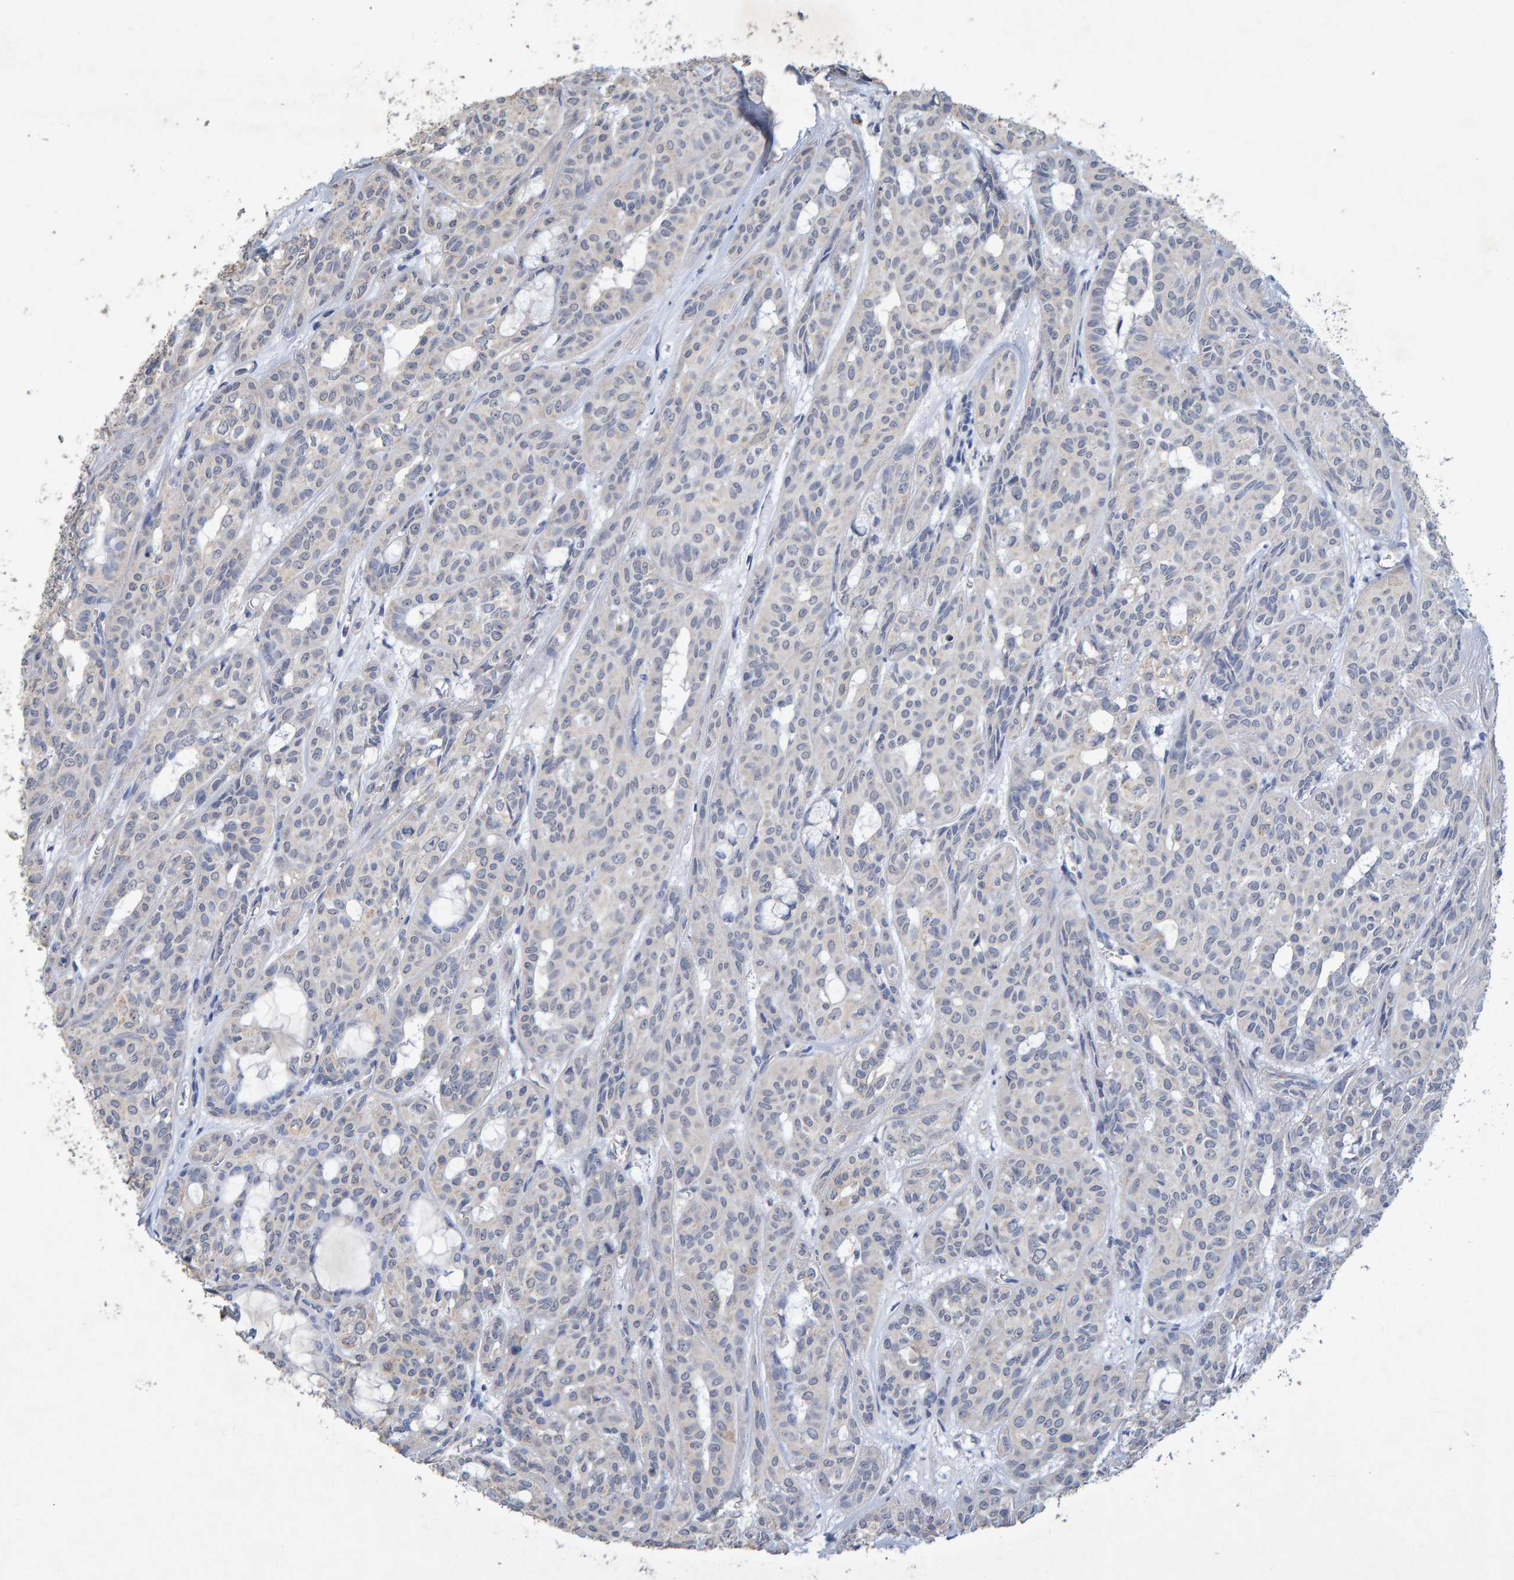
{"staining": {"intensity": "negative", "quantity": "none", "location": "none"}, "tissue": "head and neck cancer", "cell_type": "Tumor cells", "image_type": "cancer", "snomed": [{"axis": "morphology", "description": "Adenocarcinoma, NOS"}, {"axis": "topography", "description": "Salivary gland, NOS"}, {"axis": "topography", "description": "Head-Neck"}], "caption": "Tumor cells are negative for brown protein staining in head and neck cancer (adenocarcinoma). Brightfield microscopy of immunohistochemistry (IHC) stained with DAB (3,3'-diaminobenzidine) (brown) and hematoxylin (blue), captured at high magnification.", "gene": "CTH", "patient": {"sex": "female", "age": 76}}